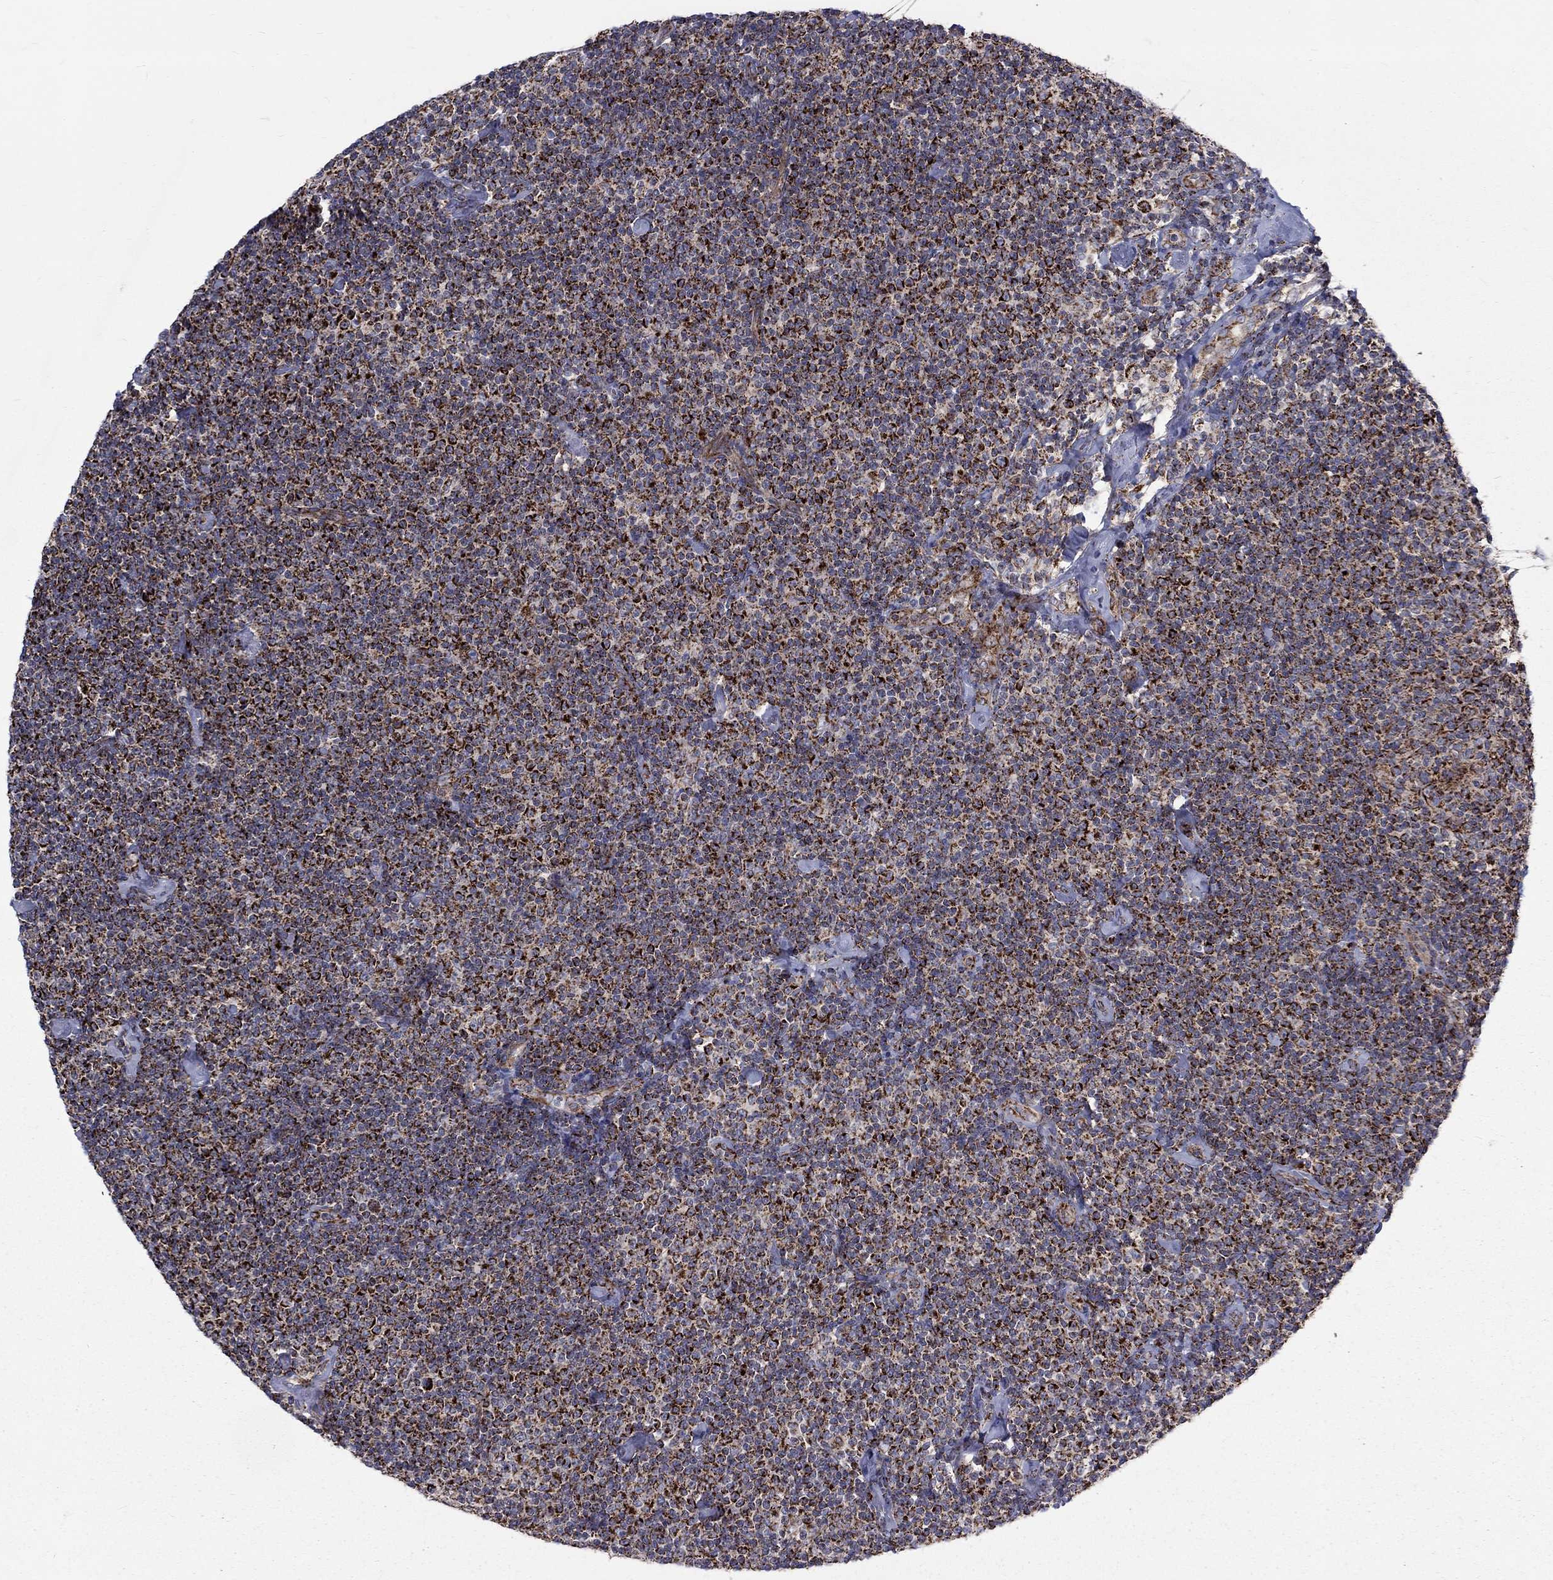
{"staining": {"intensity": "strong", "quantity": ">75%", "location": "cytoplasmic/membranous"}, "tissue": "lymphoma", "cell_type": "Tumor cells", "image_type": "cancer", "snomed": [{"axis": "morphology", "description": "Malignant lymphoma, non-Hodgkin's type, Low grade"}, {"axis": "topography", "description": "Lymph node"}], "caption": "Immunohistochemistry (DAB) staining of human malignant lymphoma, non-Hodgkin's type (low-grade) shows strong cytoplasmic/membranous protein expression in about >75% of tumor cells.", "gene": "ALDH1B1", "patient": {"sex": "male", "age": 81}}